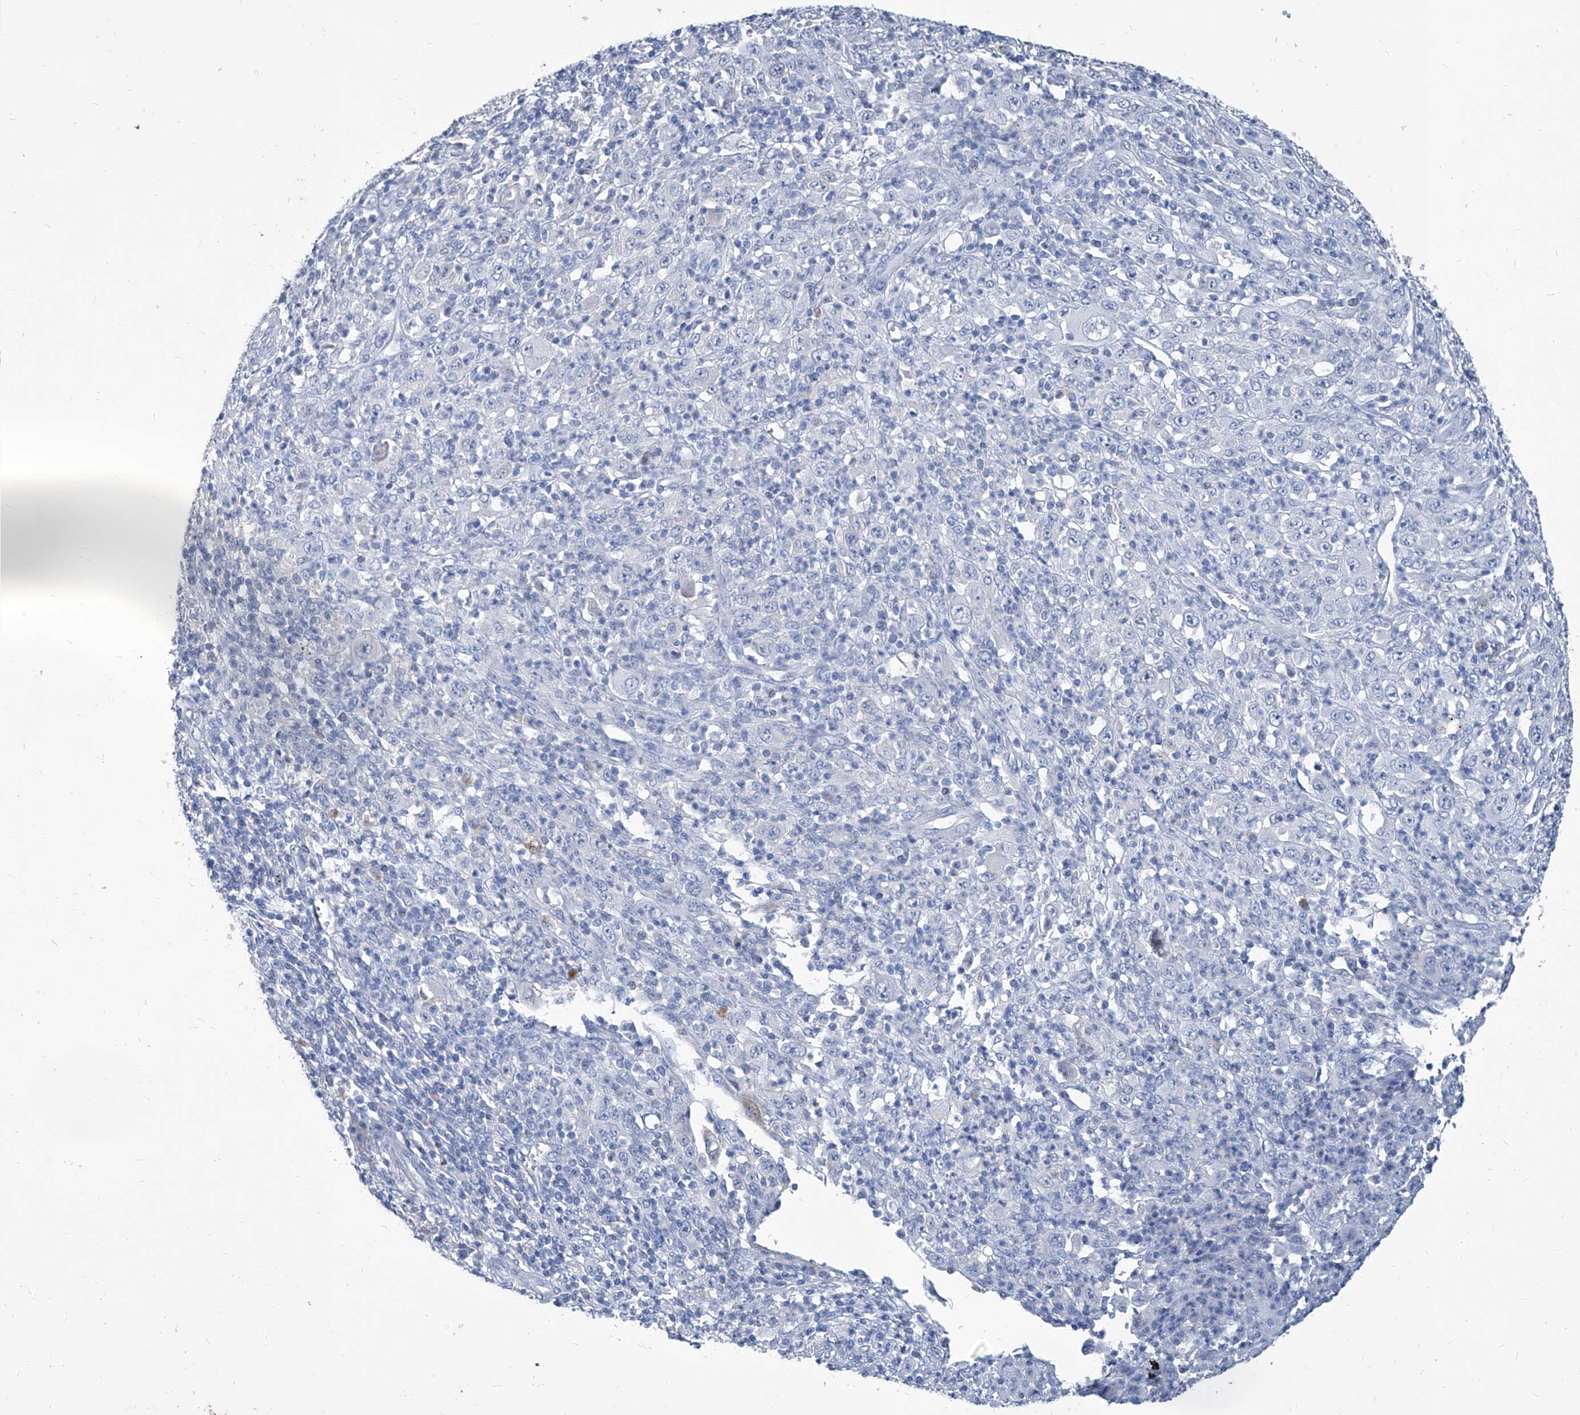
{"staining": {"intensity": "negative", "quantity": "none", "location": "none"}, "tissue": "melanoma", "cell_type": "Tumor cells", "image_type": "cancer", "snomed": [{"axis": "morphology", "description": "Malignant melanoma, Metastatic site"}, {"axis": "topography", "description": "Skin"}], "caption": "This is a micrograph of immunohistochemistry (IHC) staining of melanoma, which shows no positivity in tumor cells.", "gene": "MTARC1", "patient": {"sex": "female", "age": 56}}